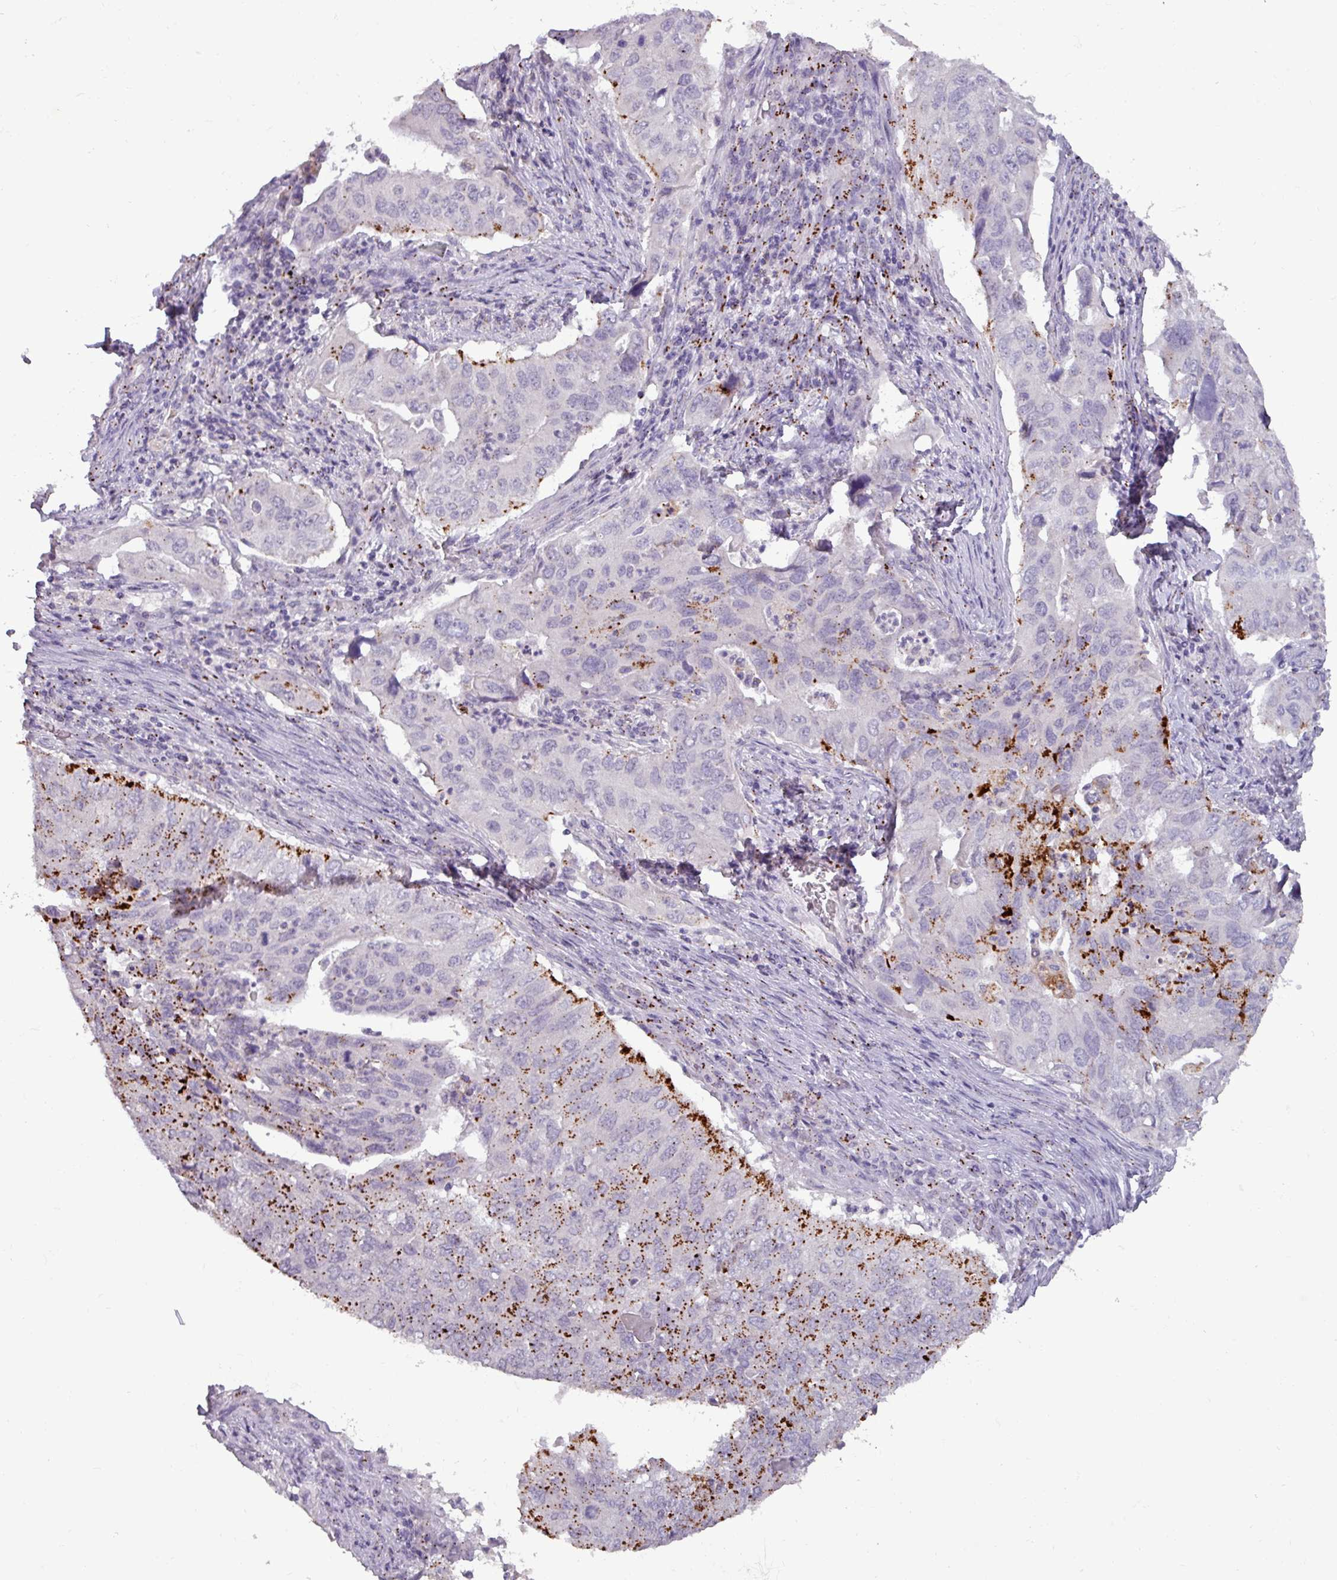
{"staining": {"intensity": "strong", "quantity": "<25%", "location": "cytoplasmic/membranous"}, "tissue": "lung cancer", "cell_type": "Tumor cells", "image_type": "cancer", "snomed": [{"axis": "morphology", "description": "Adenocarcinoma, NOS"}, {"axis": "topography", "description": "Lung"}], "caption": "Strong cytoplasmic/membranous positivity for a protein is appreciated in approximately <25% of tumor cells of adenocarcinoma (lung) using IHC.", "gene": "PLIN2", "patient": {"sex": "male", "age": 48}}